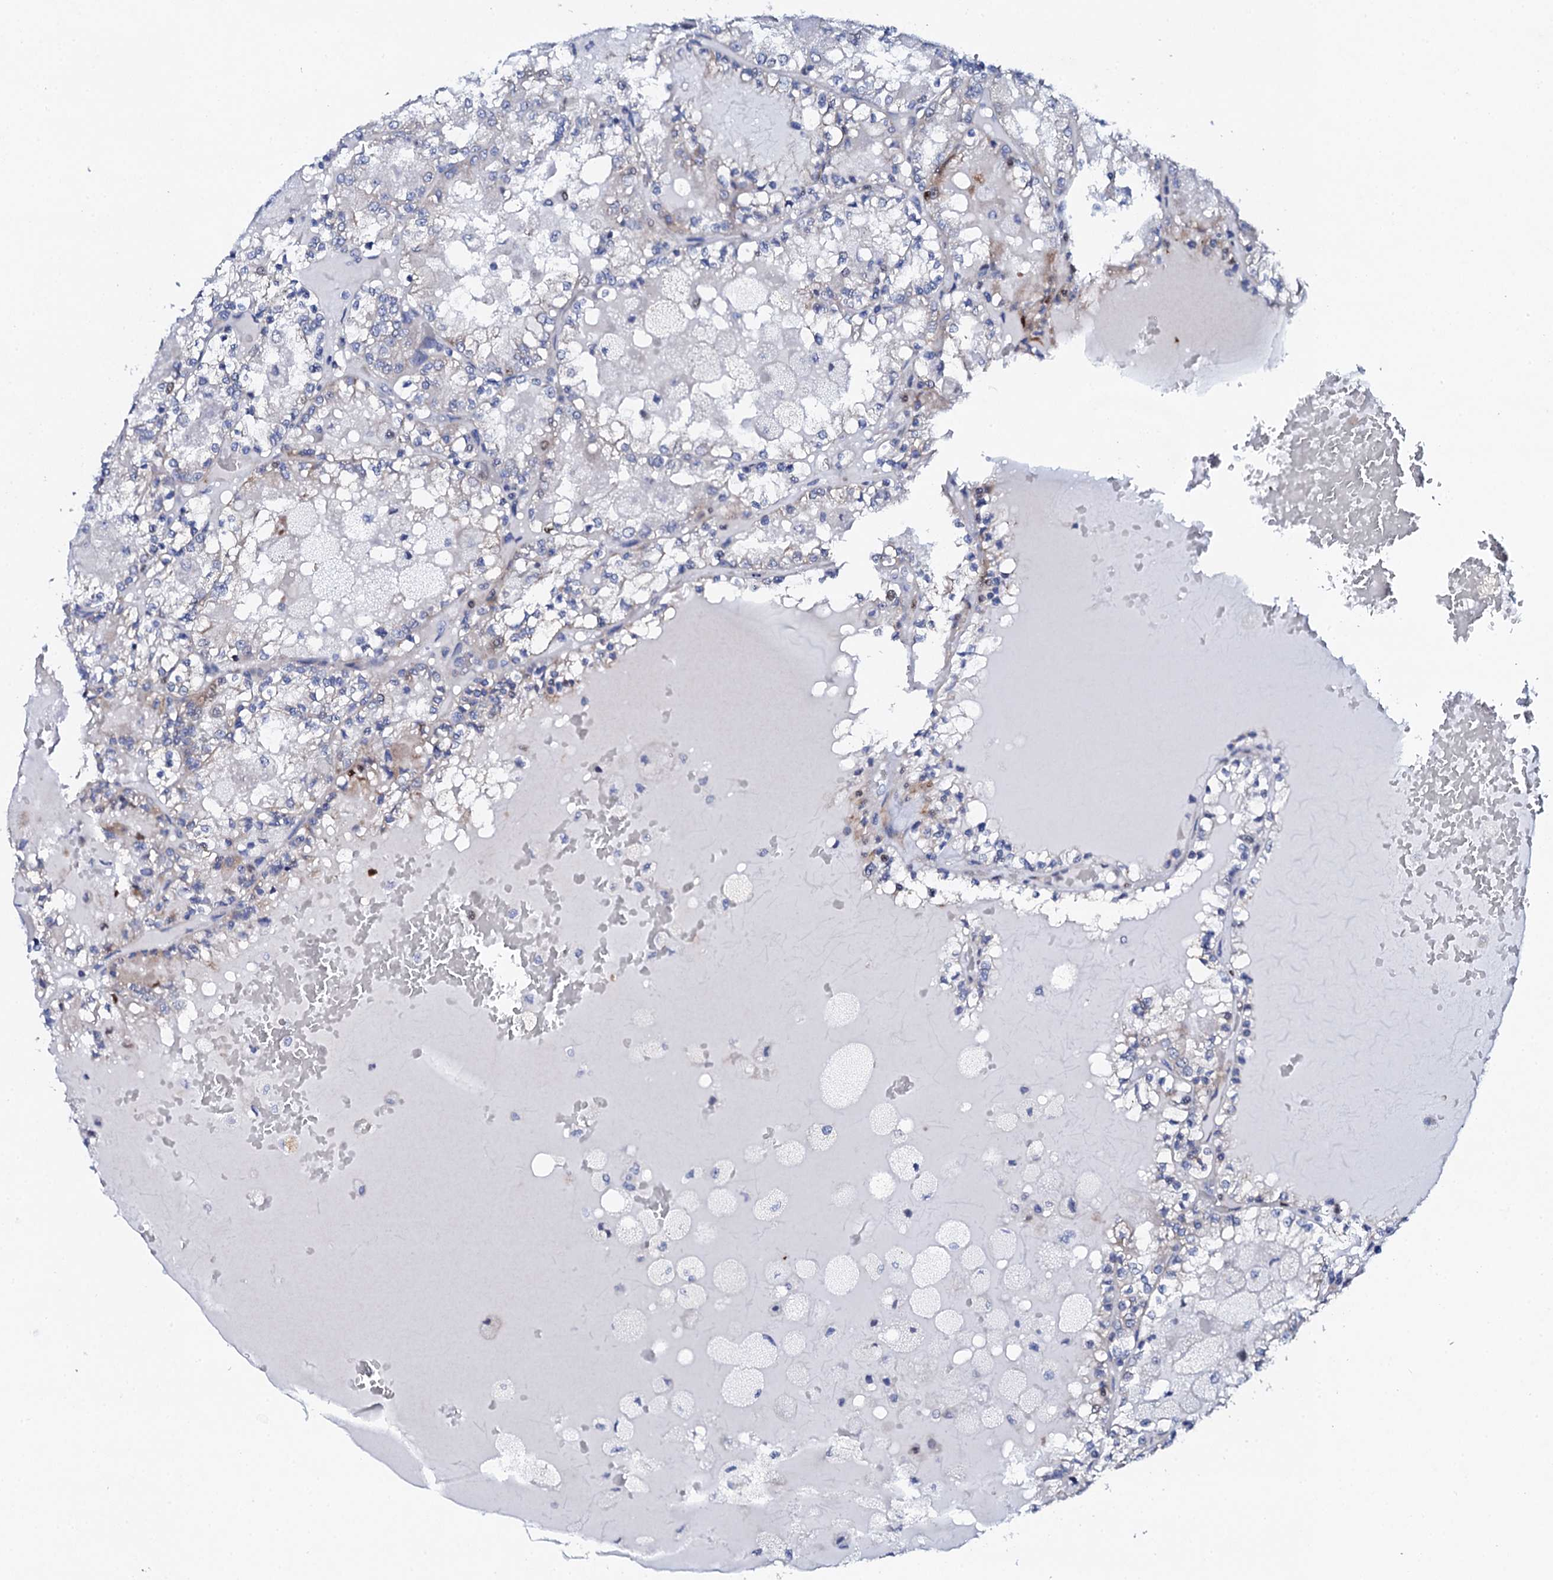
{"staining": {"intensity": "weak", "quantity": "<25%", "location": "nuclear"}, "tissue": "renal cancer", "cell_type": "Tumor cells", "image_type": "cancer", "snomed": [{"axis": "morphology", "description": "Adenocarcinoma, NOS"}, {"axis": "topography", "description": "Kidney"}], "caption": "This image is of renal cancer stained with IHC to label a protein in brown with the nuclei are counter-stained blue. There is no staining in tumor cells.", "gene": "NUDT13", "patient": {"sex": "female", "age": 56}}